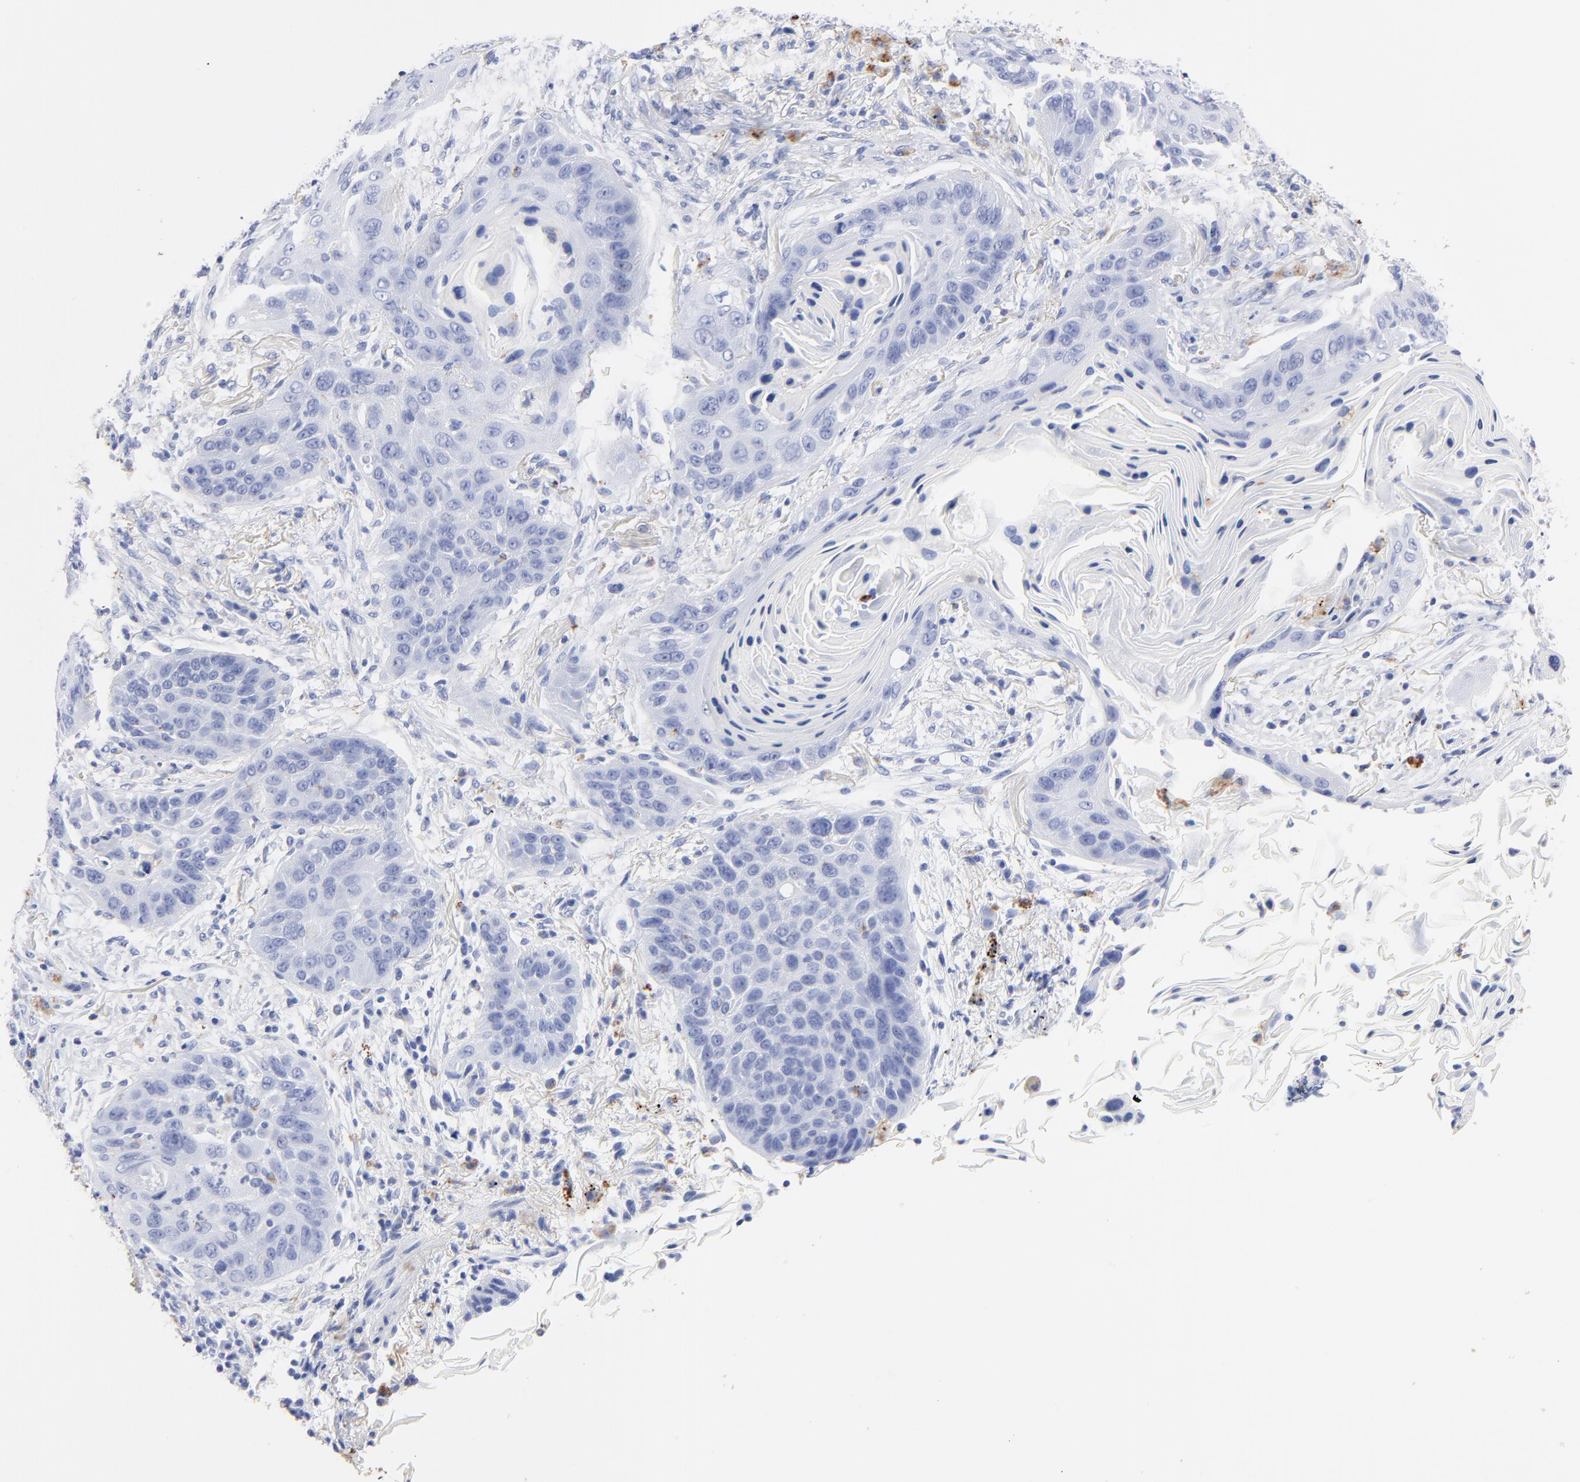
{"staining": {"intensity": "negative", "quantity": "none", "location": "none"}, "tissue": "lung cancer", "cell_type": "Tumor cells", "image_type": "cancer", "snomed": [{"axis": "morphology", "description": "Squamous cell carcinoma, NOS"}, {"axis": "topography", "description": "Lung"}], "caption": "IHC image of neoplastic tissue: human squamous cell carcinoma (lung) stained with DAB (3,3'-diaminobenzidine) displays no significant protein staining in tumor cells.", "gene": "CPVL", "patient": {"sex": "female", "age": 67}}